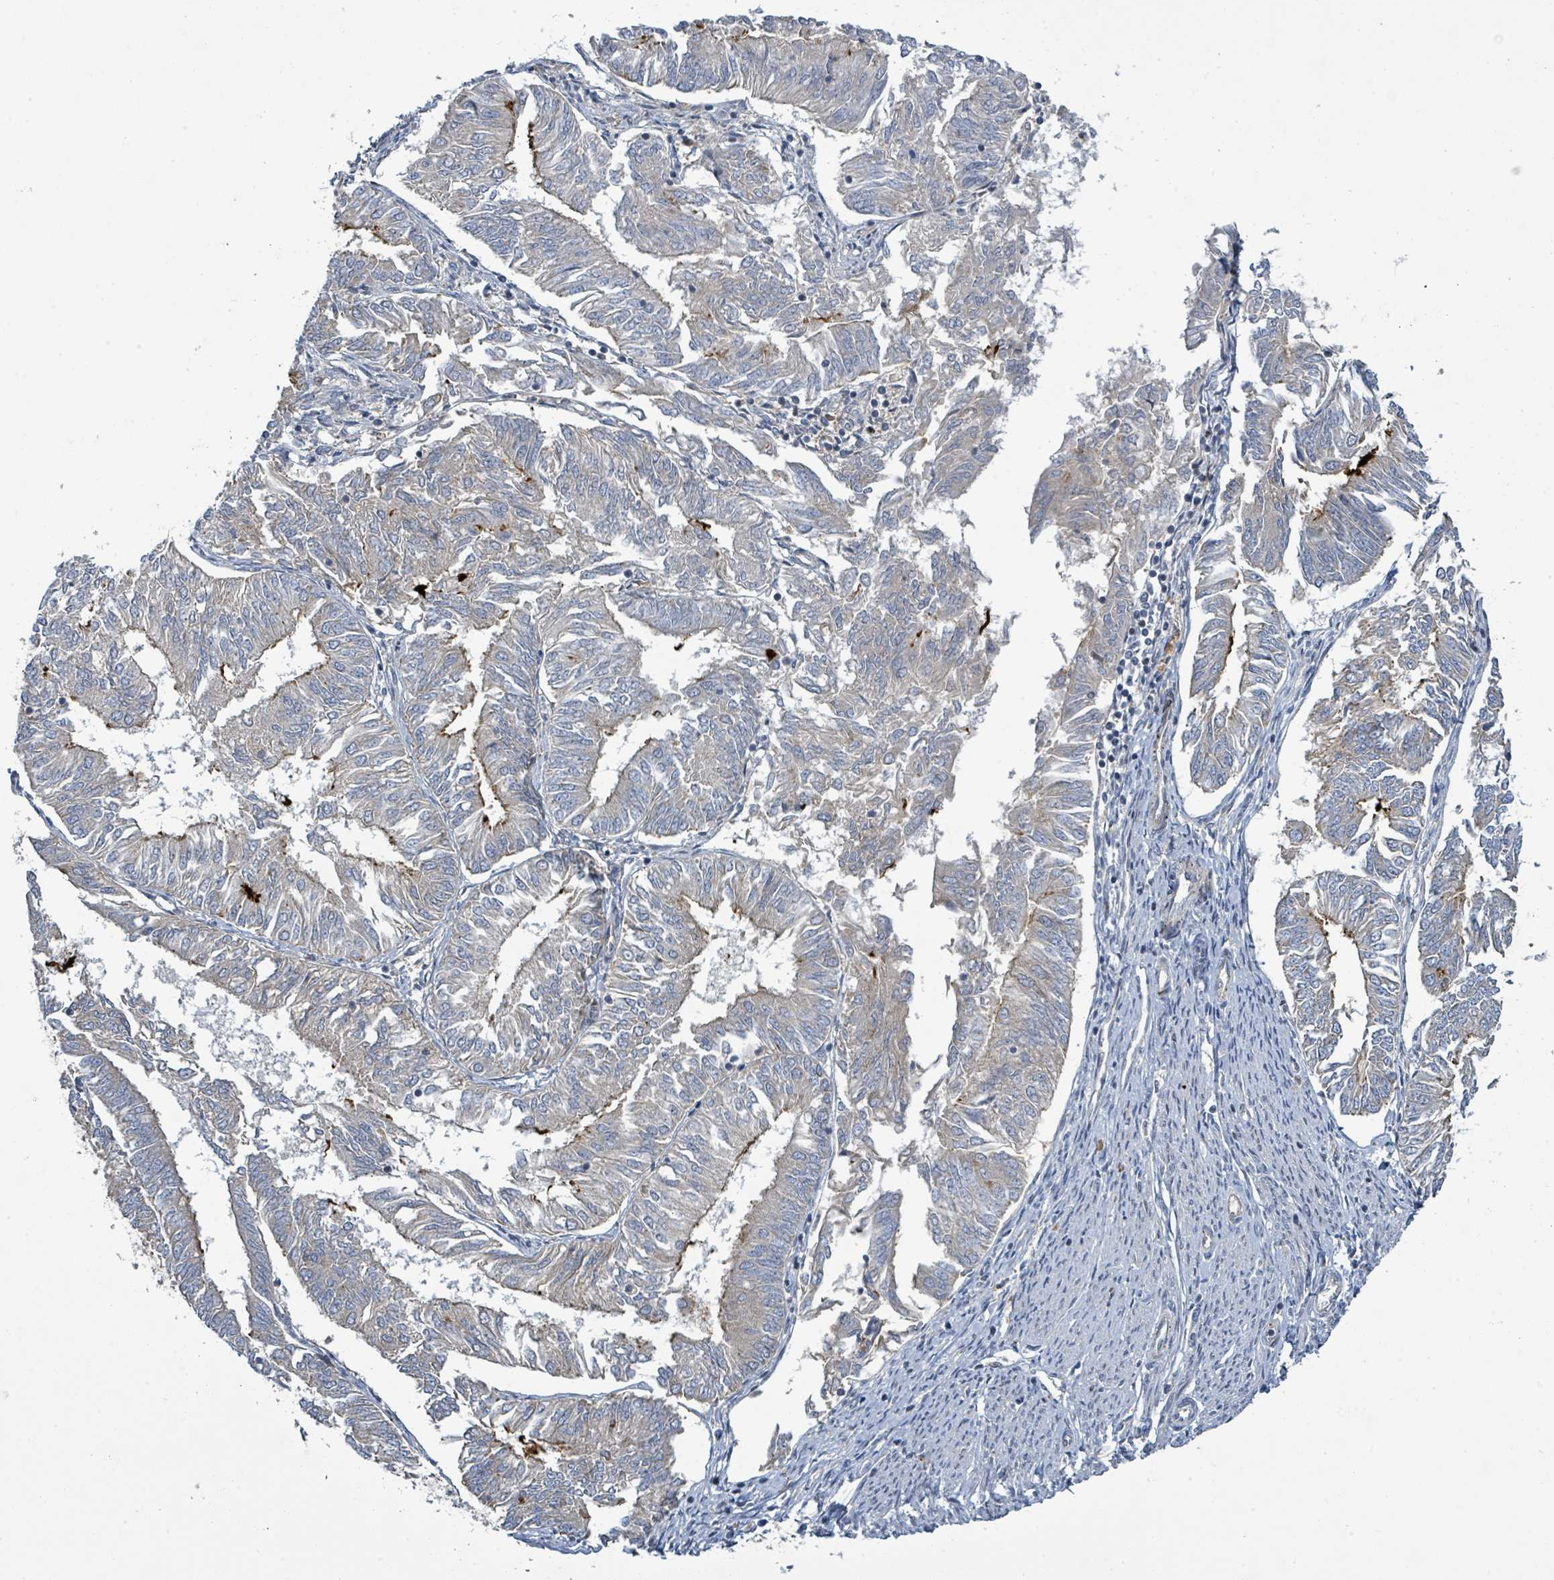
{"staining": {"intensity": "moderate", "quantity": "<25%", "location": "cytoplasmic/membranous"}, "tissue": "endometrial cancer", "cell_type": "Tumor cells", "image_type": "cancer", "snomed": [{"axis": "morphology", "description": "Adenocarcinoma, NOS"}, {"axis": "topography", "description": "Endometrium"}], "caption": "There is low levels of moderate cytoplasmic/membranous staining in tumor cells of endometrial cancer (adenocarcinoma), as demonstrated by immunohistochemical staining (brown color).", "gene": "CFAP210", "patient": {"sex": "female", "age": 58}}